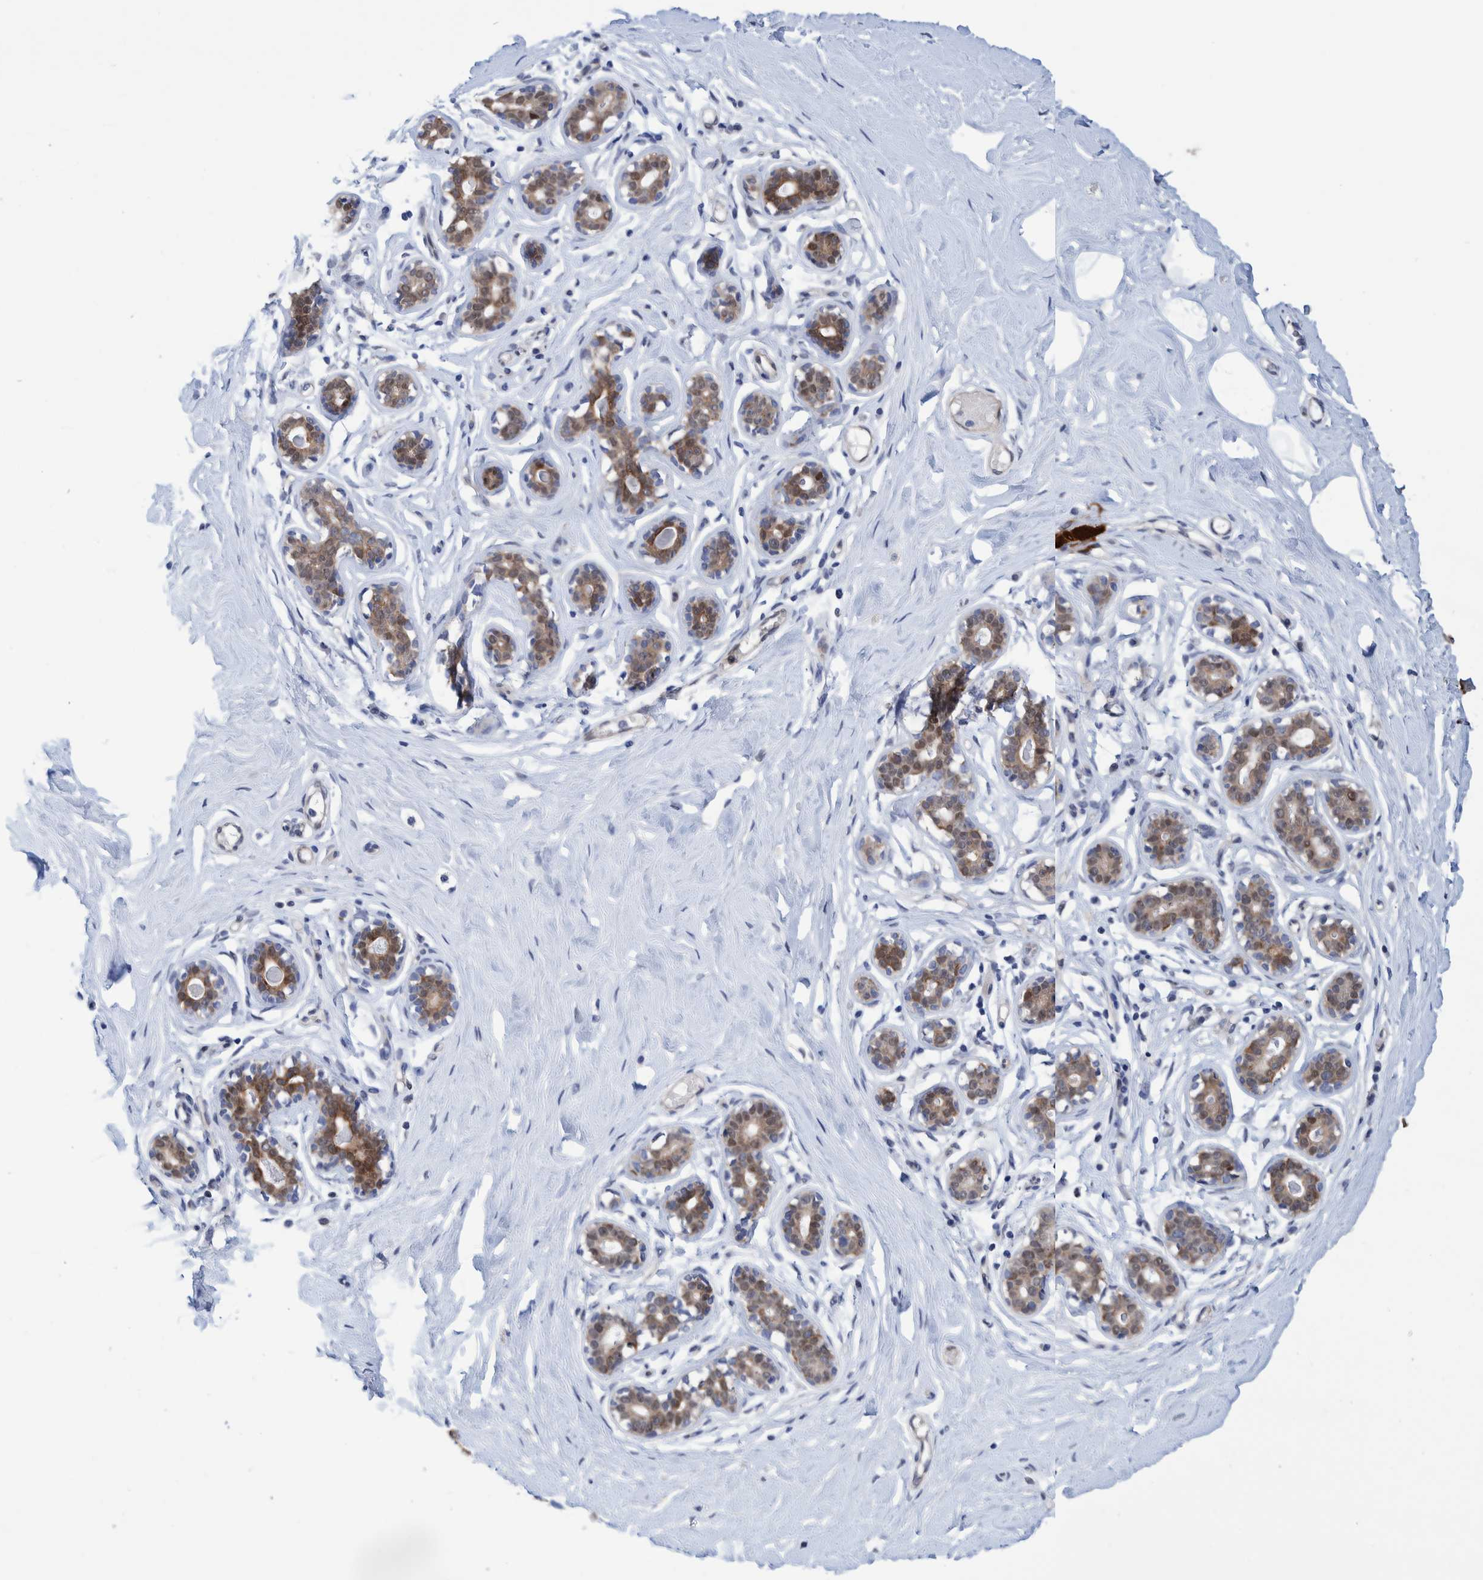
{"staining": {"intensity": "negative", "quantity": "none", "location": "none"}, "tissue": "breast", "cell_type": "Adipocytes", "image_type": "normal", "snomed": [{"axis": "morphology", "description": "Normal tissue, NOS"}, {"axis": "topography", "description": "Breast"}], "caption": "DAB (3,3'-diaminobenzidine) immunohistochemical staining of unremarkable breast shows no significant positivity in adipocytes. The staining was performed using DAB to visualize the protein expression in brown, while the nuclei were stained in blue with hematoxylin (Magnification: 20x).", "gene": "PFAS", "patient": {"sex": "female", "age": 23}}